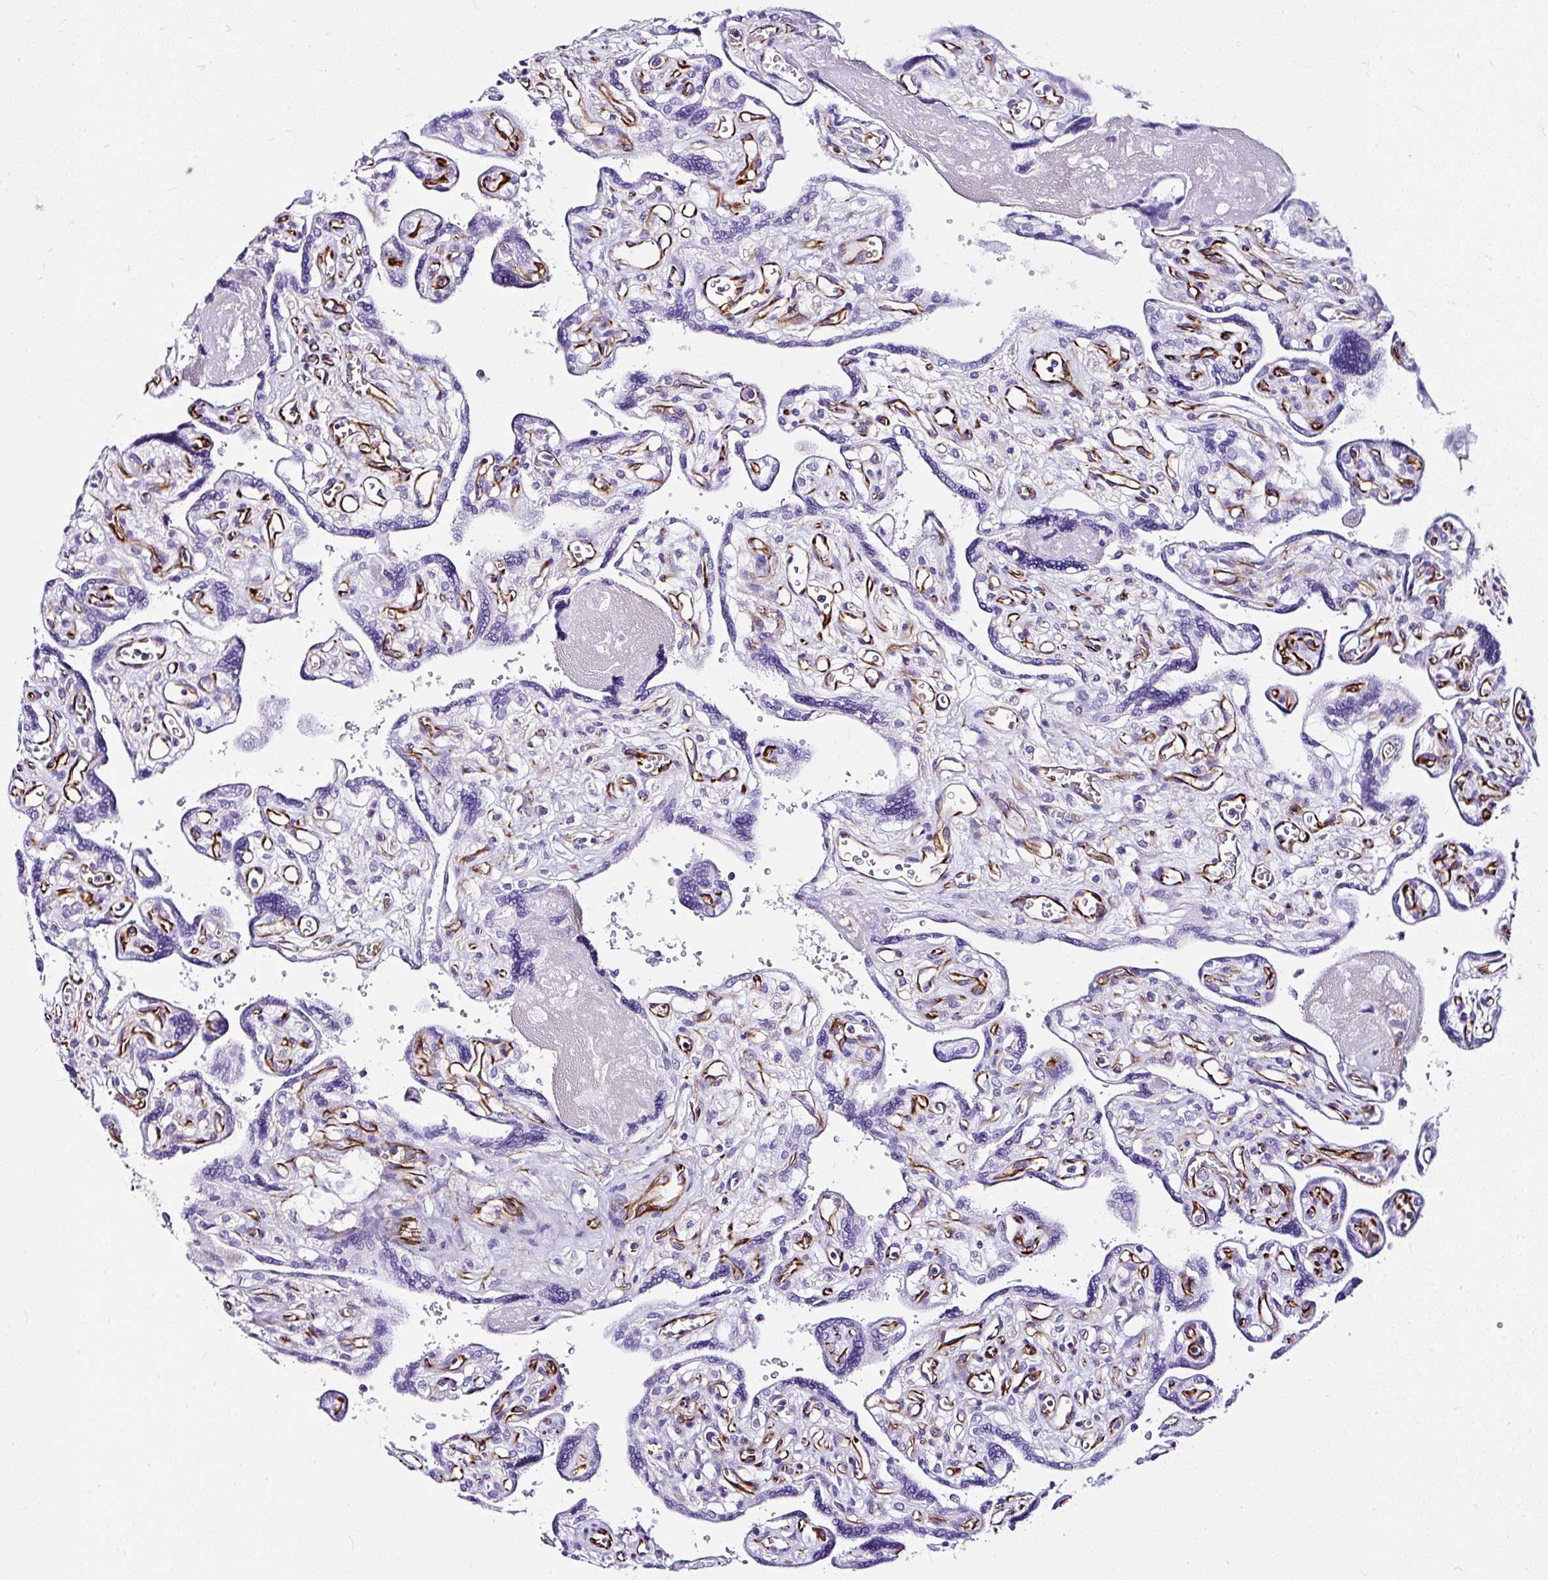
{"staining": {"intensity": "negative", "quantity": "none", "location": "none"}, "tissue": "placenta", "cell_type": "Trophoblastic cells", "image_type": "normal", "snomed": [{"axis": "morphology", "description": "Normal tissue, NOS"}, {"axis": "topography", "description": "Placenta"}], "caption": "The immunohistochemistry (IHC) histopathology image has no significant staining in trophoblastic cells of placenta.", "gene": "DEPDC5", "patient": {"sex": "female", "age": 39}}